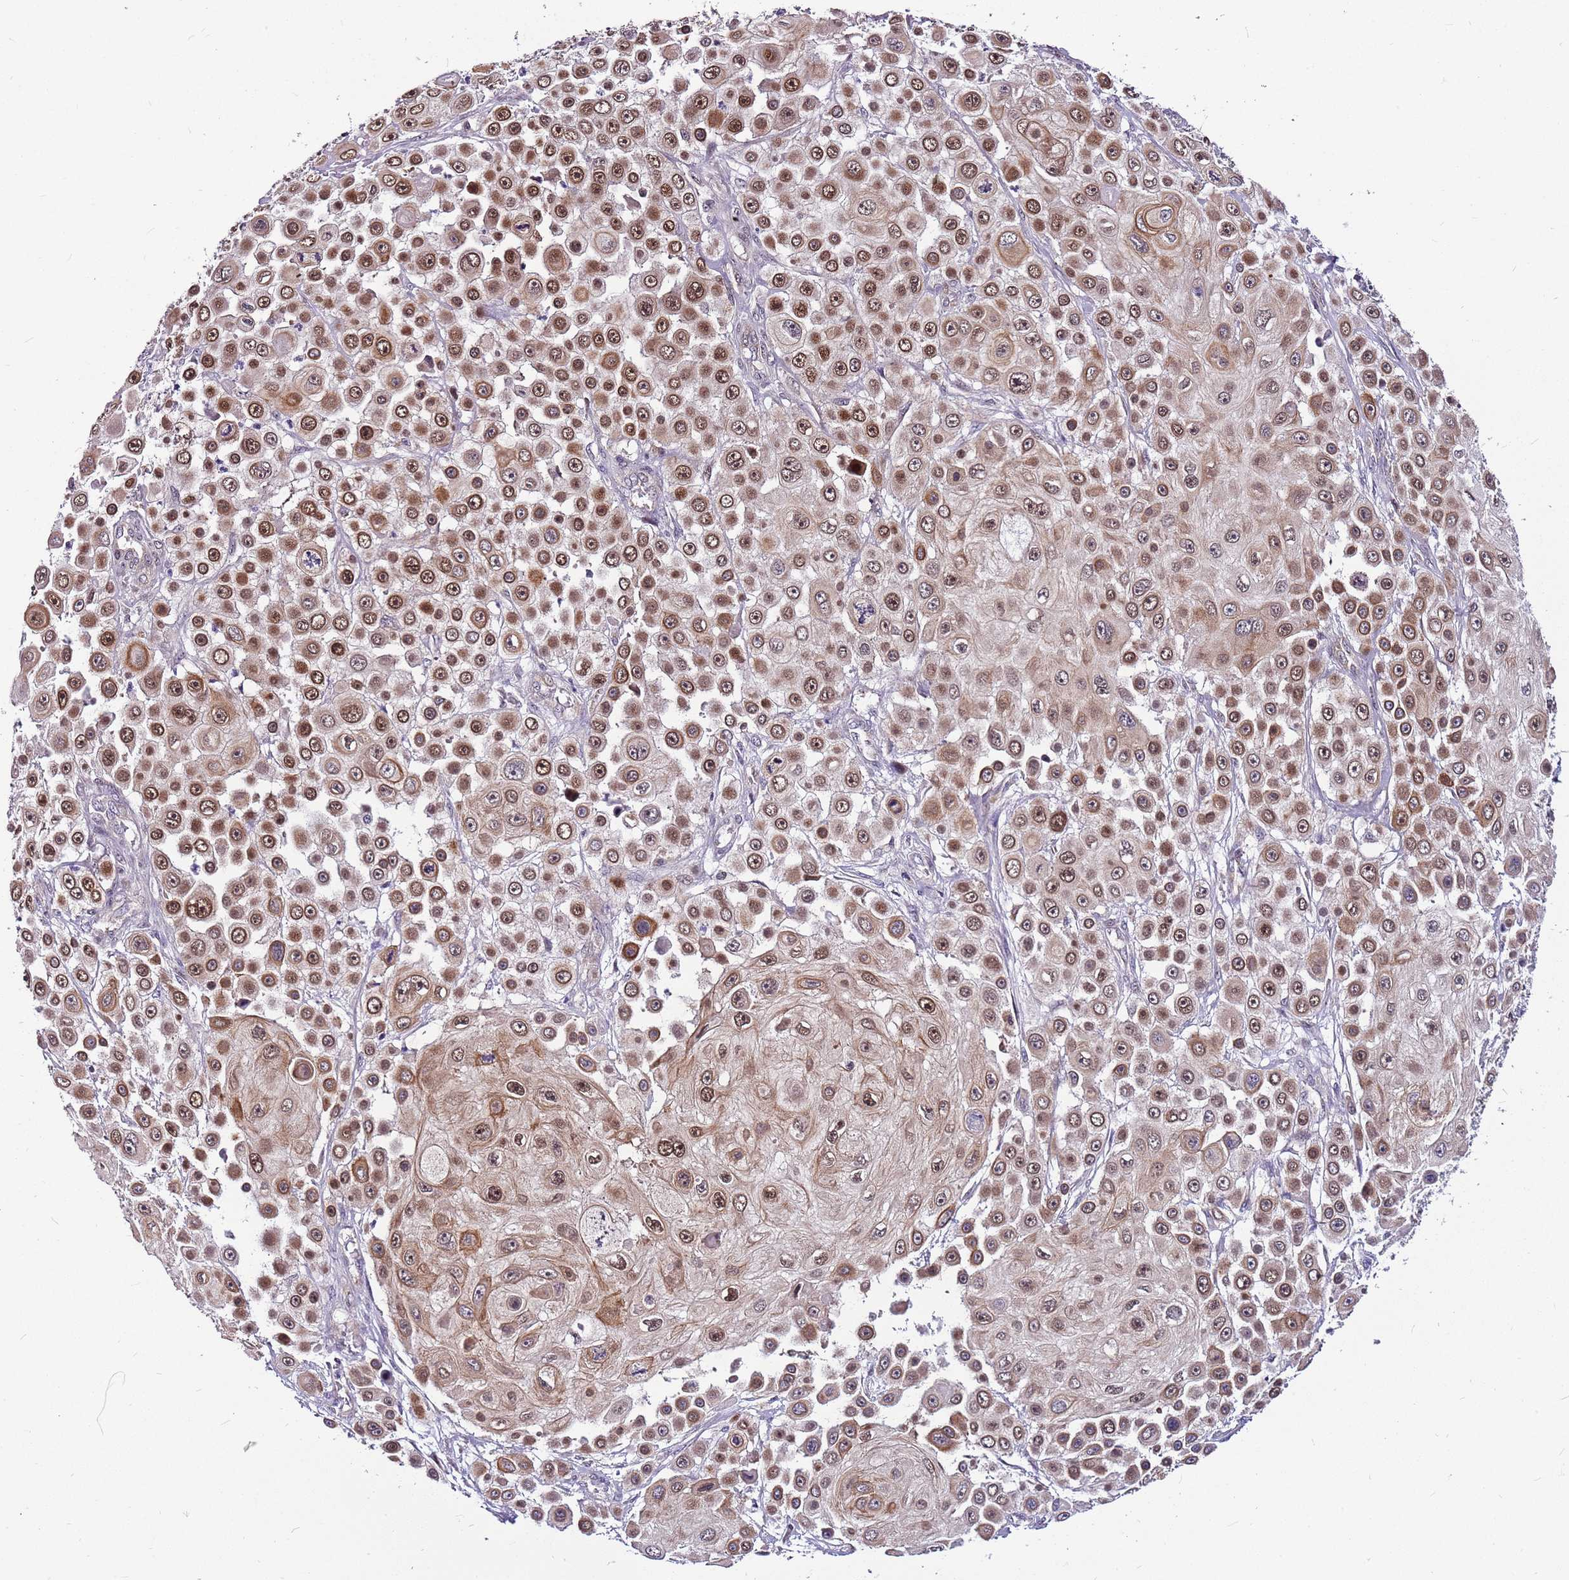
{"staining": {"intensity": "moderate", "quantity": ">75%", "location": "cytoplasmic/membranous,nuclear"}, "tissue": "skin cancer", "cell_type": "Tumor cells", "image_type": "cancer", "snomed": [{"axis": "morphology", "description": "Squamous cell carcinoma, NOS"}, {"axis": "topography", "description": "Skin"}], "caption": "A medium amount of moderate cytoplasmic/membranous and nuclear expression is seen in about >75% of tumor cells in skin cancer tissue. The protein of interest is stained brown, and the nuclei are stained in blue (DAB (3,3'-diaminobenzidine) IHC with brightfield microscopy, high magnification).", "gene": "POLE3", "patient": {"sex": "male", "age": 67}}